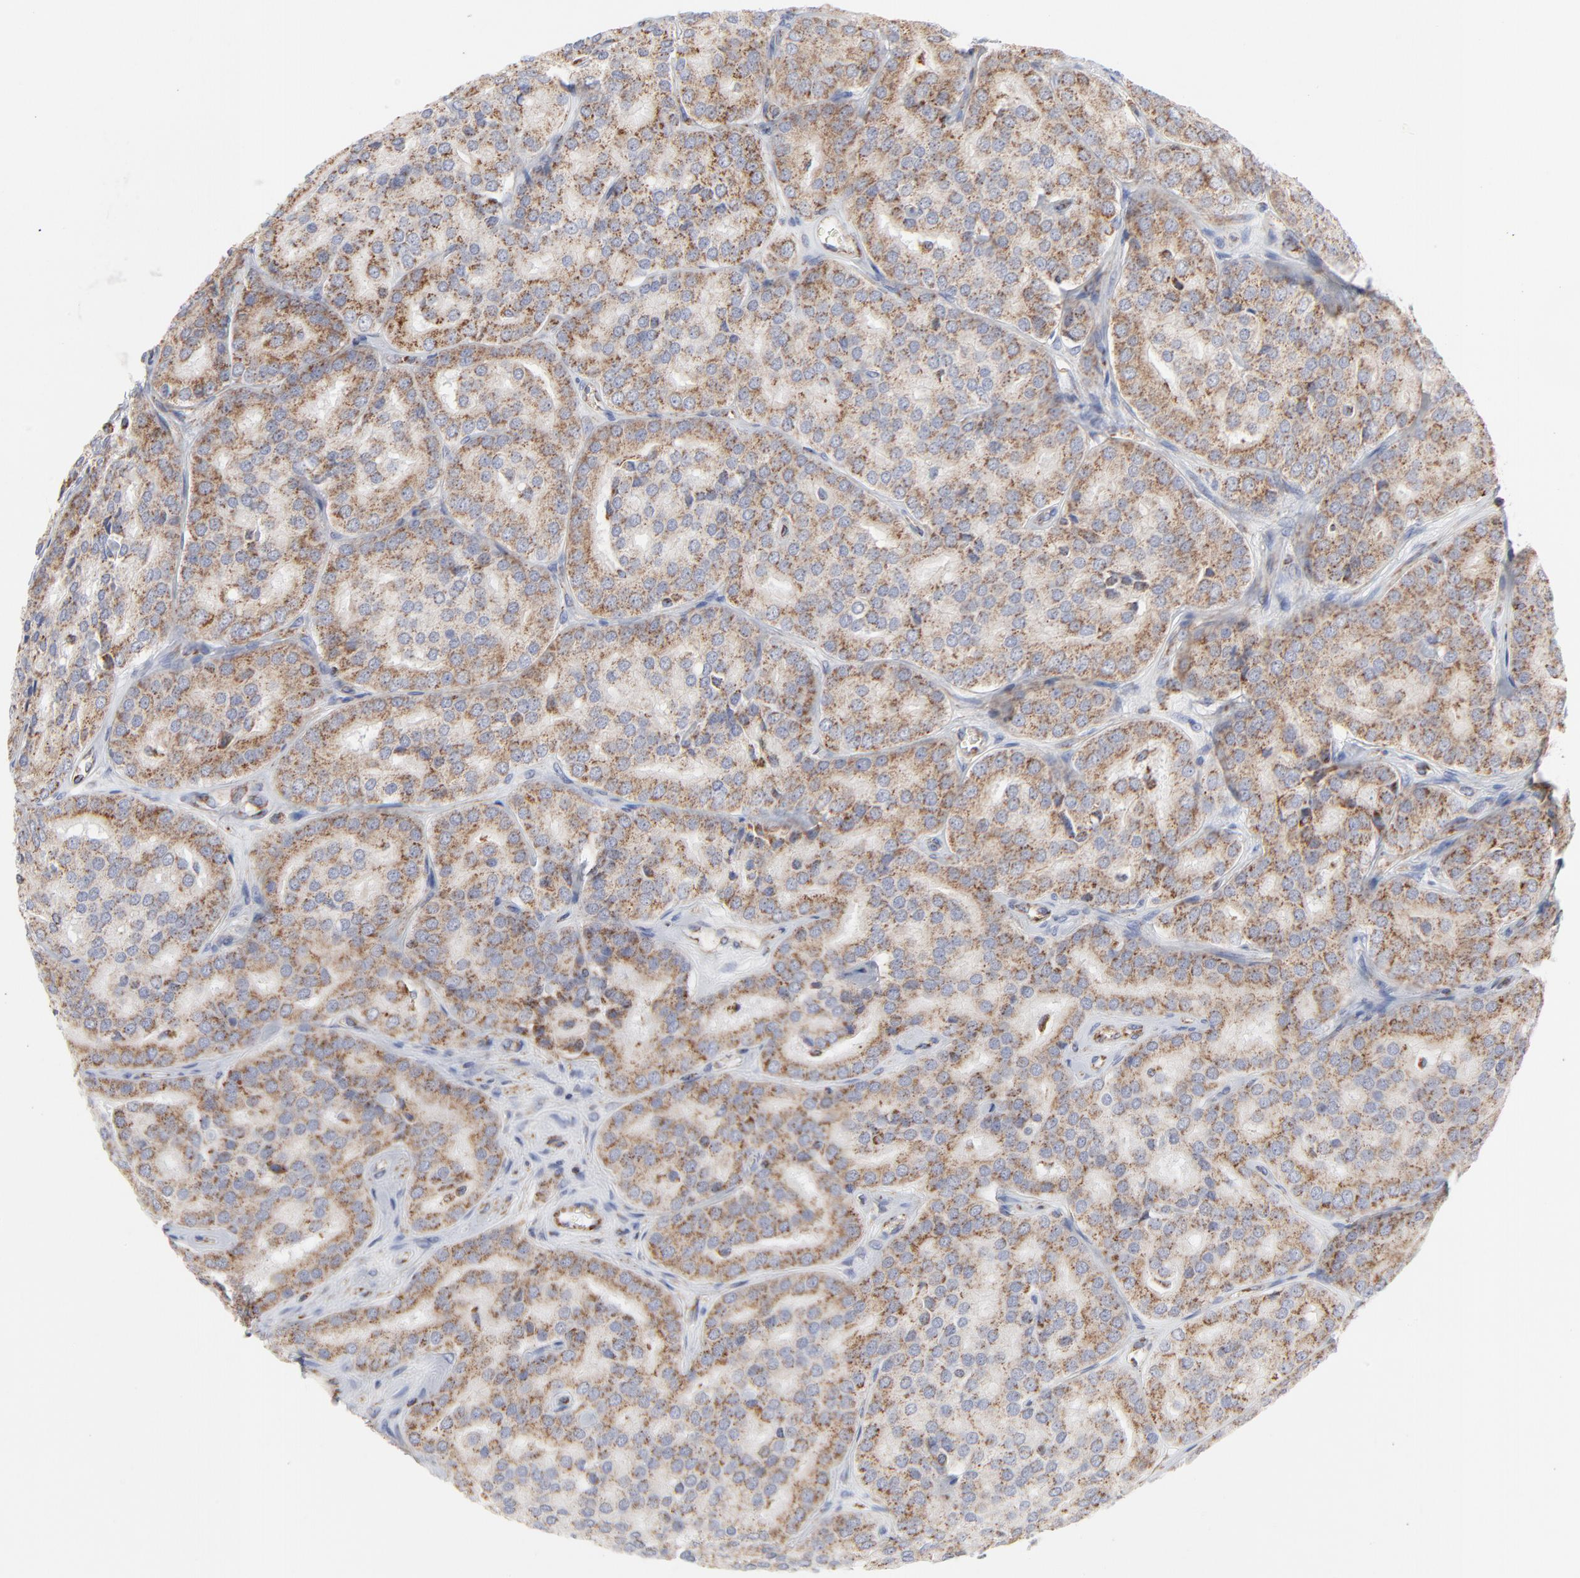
{"staining": {"intensity": "strong", "quantity": ">75%", "location": "cytoplasmic/membranous"}, "tissue": "prostate cancer", "cell_type": "Tumor cells", "image_type": "cancer", "snomed": [{"axis": "morphology", "description": "Adenocarcinoma, High grade"}, {"axis": "topography", "description": "Prostate"}], "caption": "The immunohistochemical stain highlights strong cytoplasmic/membranous staining in tumor cells of adenocarcinoma (high-grade) (prostate) tissue. The staining was performed using DAB (3,3'-diaminobenzidine) to visualize the protein expression in brown, while the nuclei were stained in blue with hematoxylin (Magnification: 20x).", "gene": "ASB3", "patient": {"sex": "male", "age": 64}}